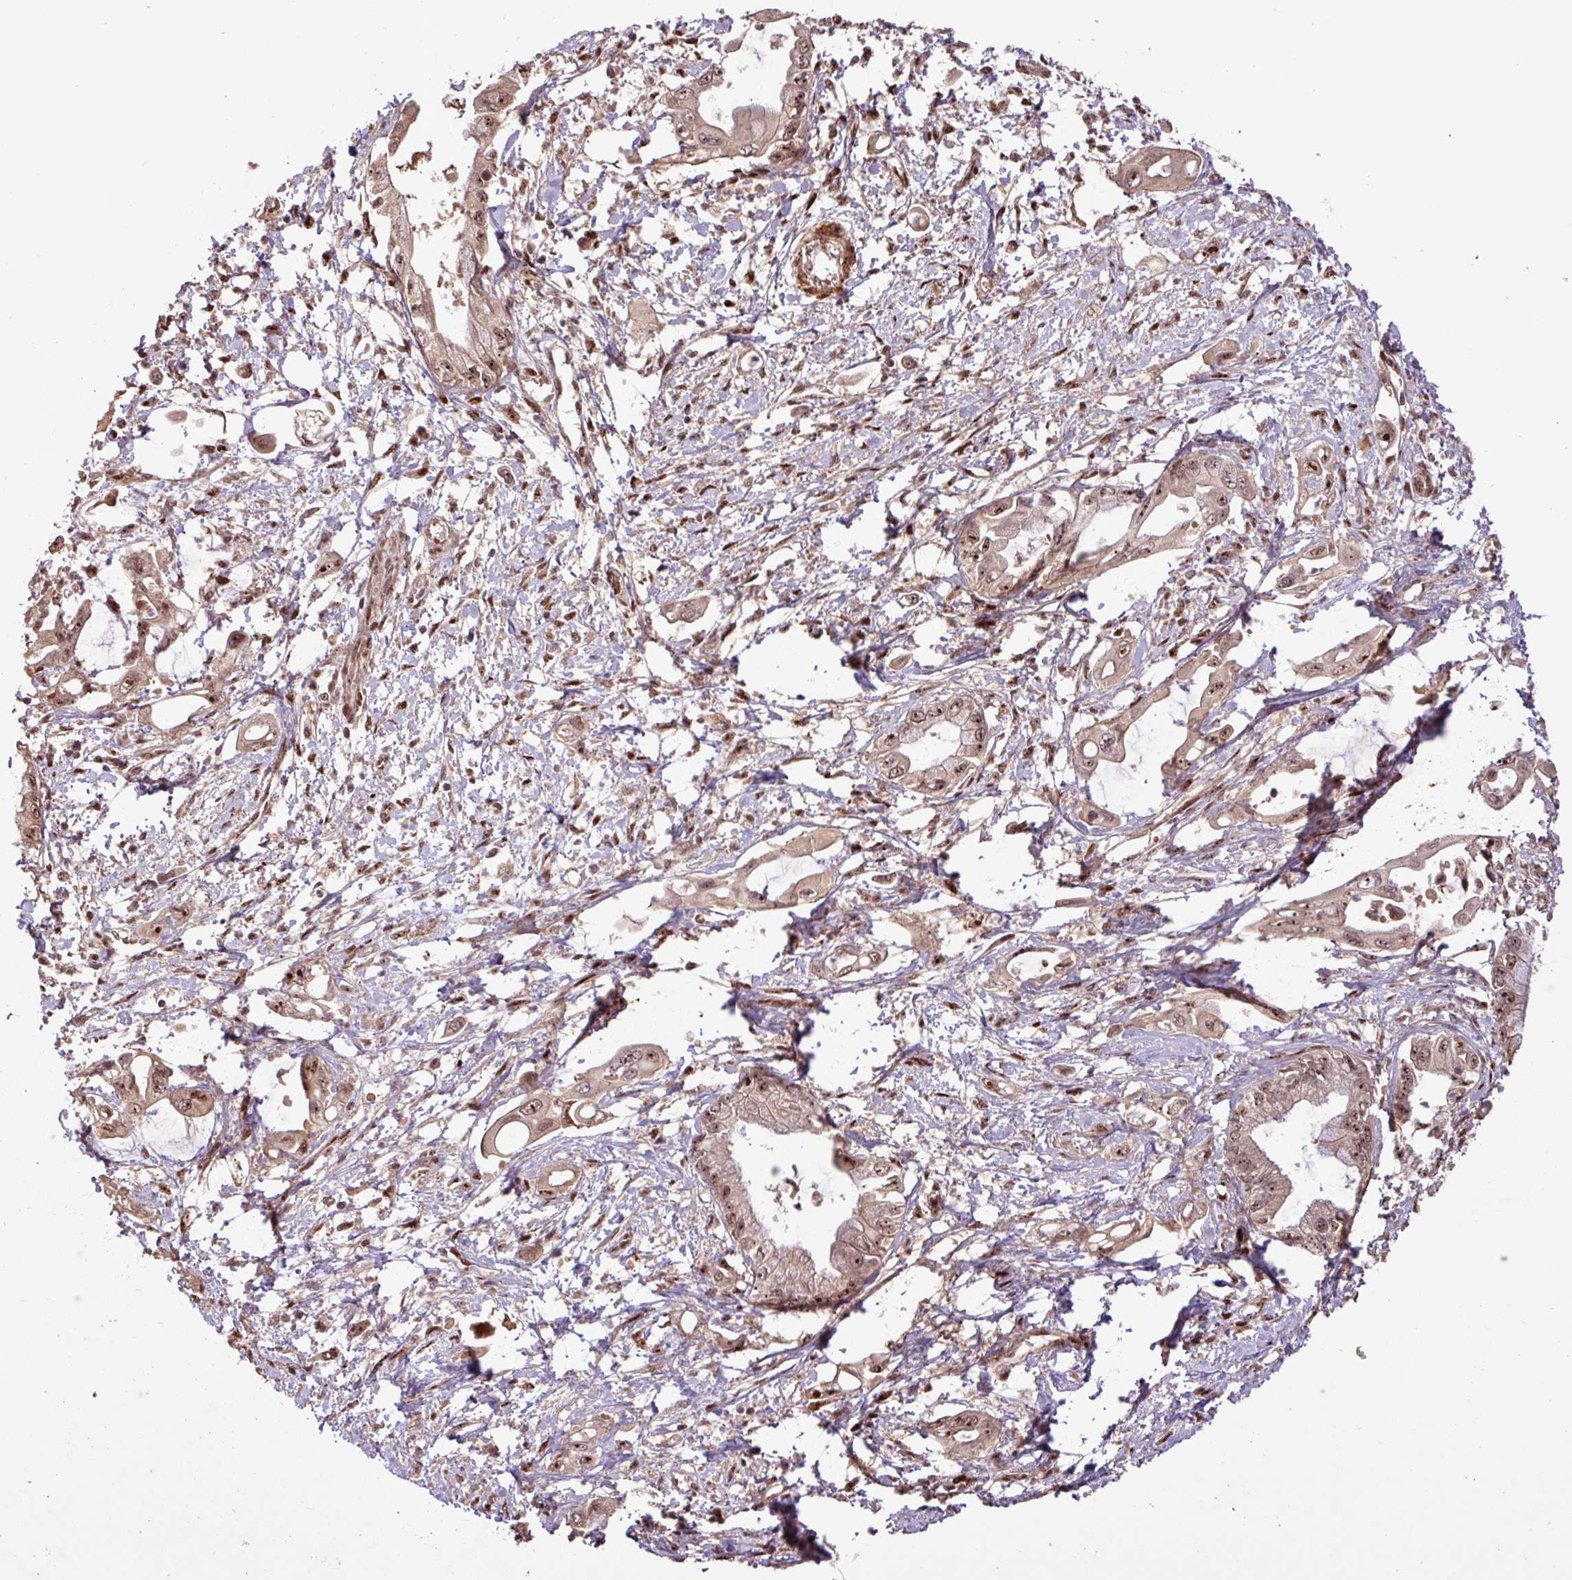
{"staining": {"intensity": "moderate", "quantity": ">75%", "location": "nuclear"}, "tissue": "pancreatic cancer", "cell_type": "Tumor cells", "image_type": "cancer", "snomed": [{"axis": "morphology", "description": "Adenocarcinoma, NOS"}, {"axis": "topography", "description": "Pancreas"}], "caption": "Pancreatic adenocarcinoma stained with DAB IHC exhibits medium levels of moderate nuclear positivity in approximately >75% of tumor cells. Ihc stains the protein of interest in brown and the nuclei are stained blue.", "gene": "SLC22A24", "patient": {"sex": "male", "age": 61}}